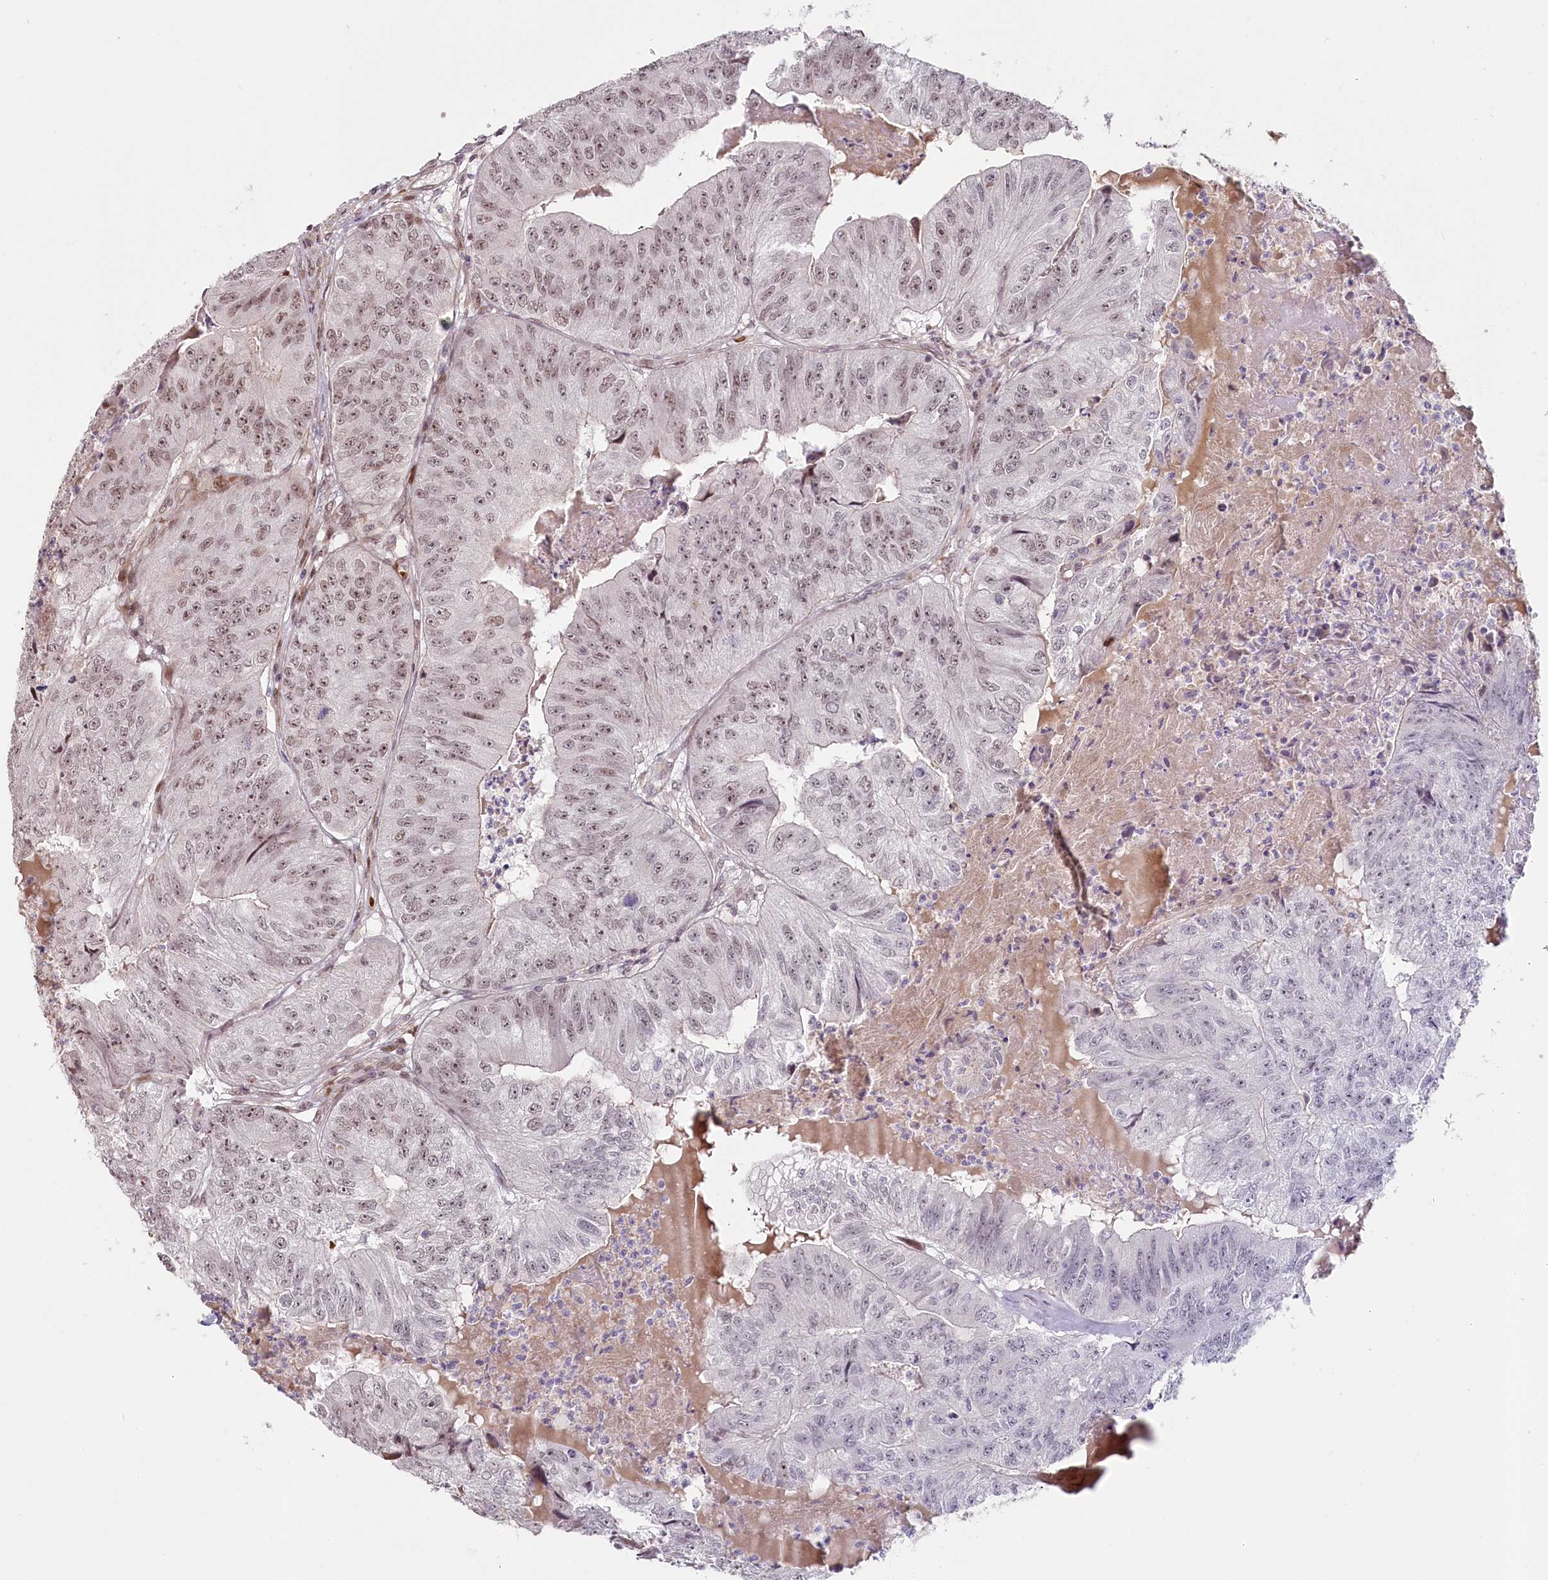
{"staining": {"intensity": "moderate", "quantity": "<25%", "location": "nuclear"}, "tissue": "colorectal cancer", "cell_type": "Tumor cells", "image_type": "cancer", "snomed": [{"axis": "morphology", "description": "Adenocarcinoma, NOS"}, {"axis": "topography", "description": "Colon"}], "caption": "Moderate nuclear expression for a protein is seen in approximately <25% of tumor cells of colorectal cancer using immunohistochemistry (IHC).", "gene": "FAM204A", "patient": {"sex": "female", "age": 67}}